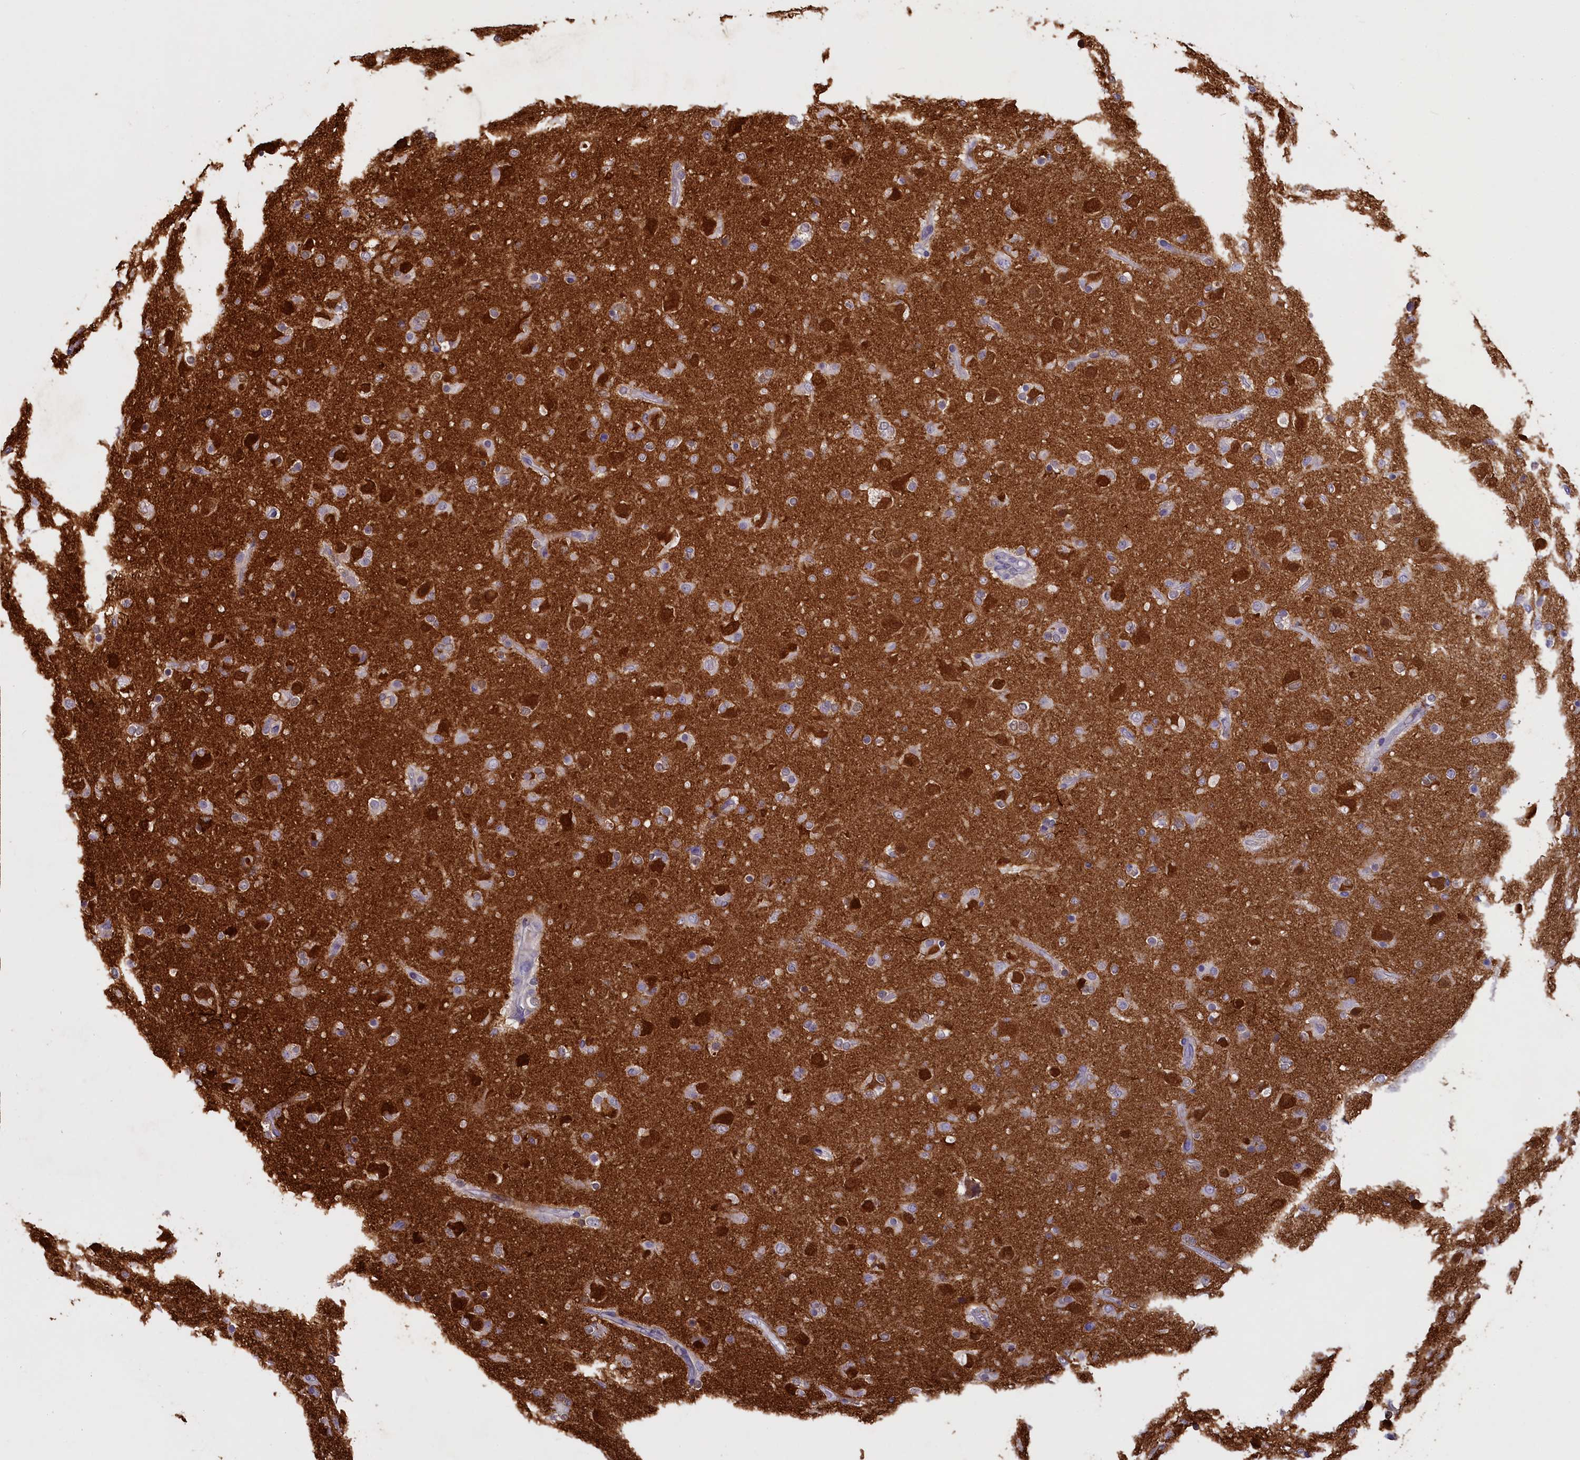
{"staining": {"intensity": "strong", "quantity": "25%-75%", "location": "cytoplasmic/membranous,nuclear"}, "tissue": "glioma", "cell_type": "Tumor cells", "image_type": "cancer", "snomed": [{"axis": "morphology", "description": "Glioma, malignant, Low grade"}, {"axis": "topography", "description": "Brain"}], "caption": "Human glioma stained for a protein (brown) displays strong cytoplasmic/membranous and nuclear positive positivity in about 25%-75% of tumor cells.", "gene": "UCHL3", "patient": {"sex": "male", "age": 65}}